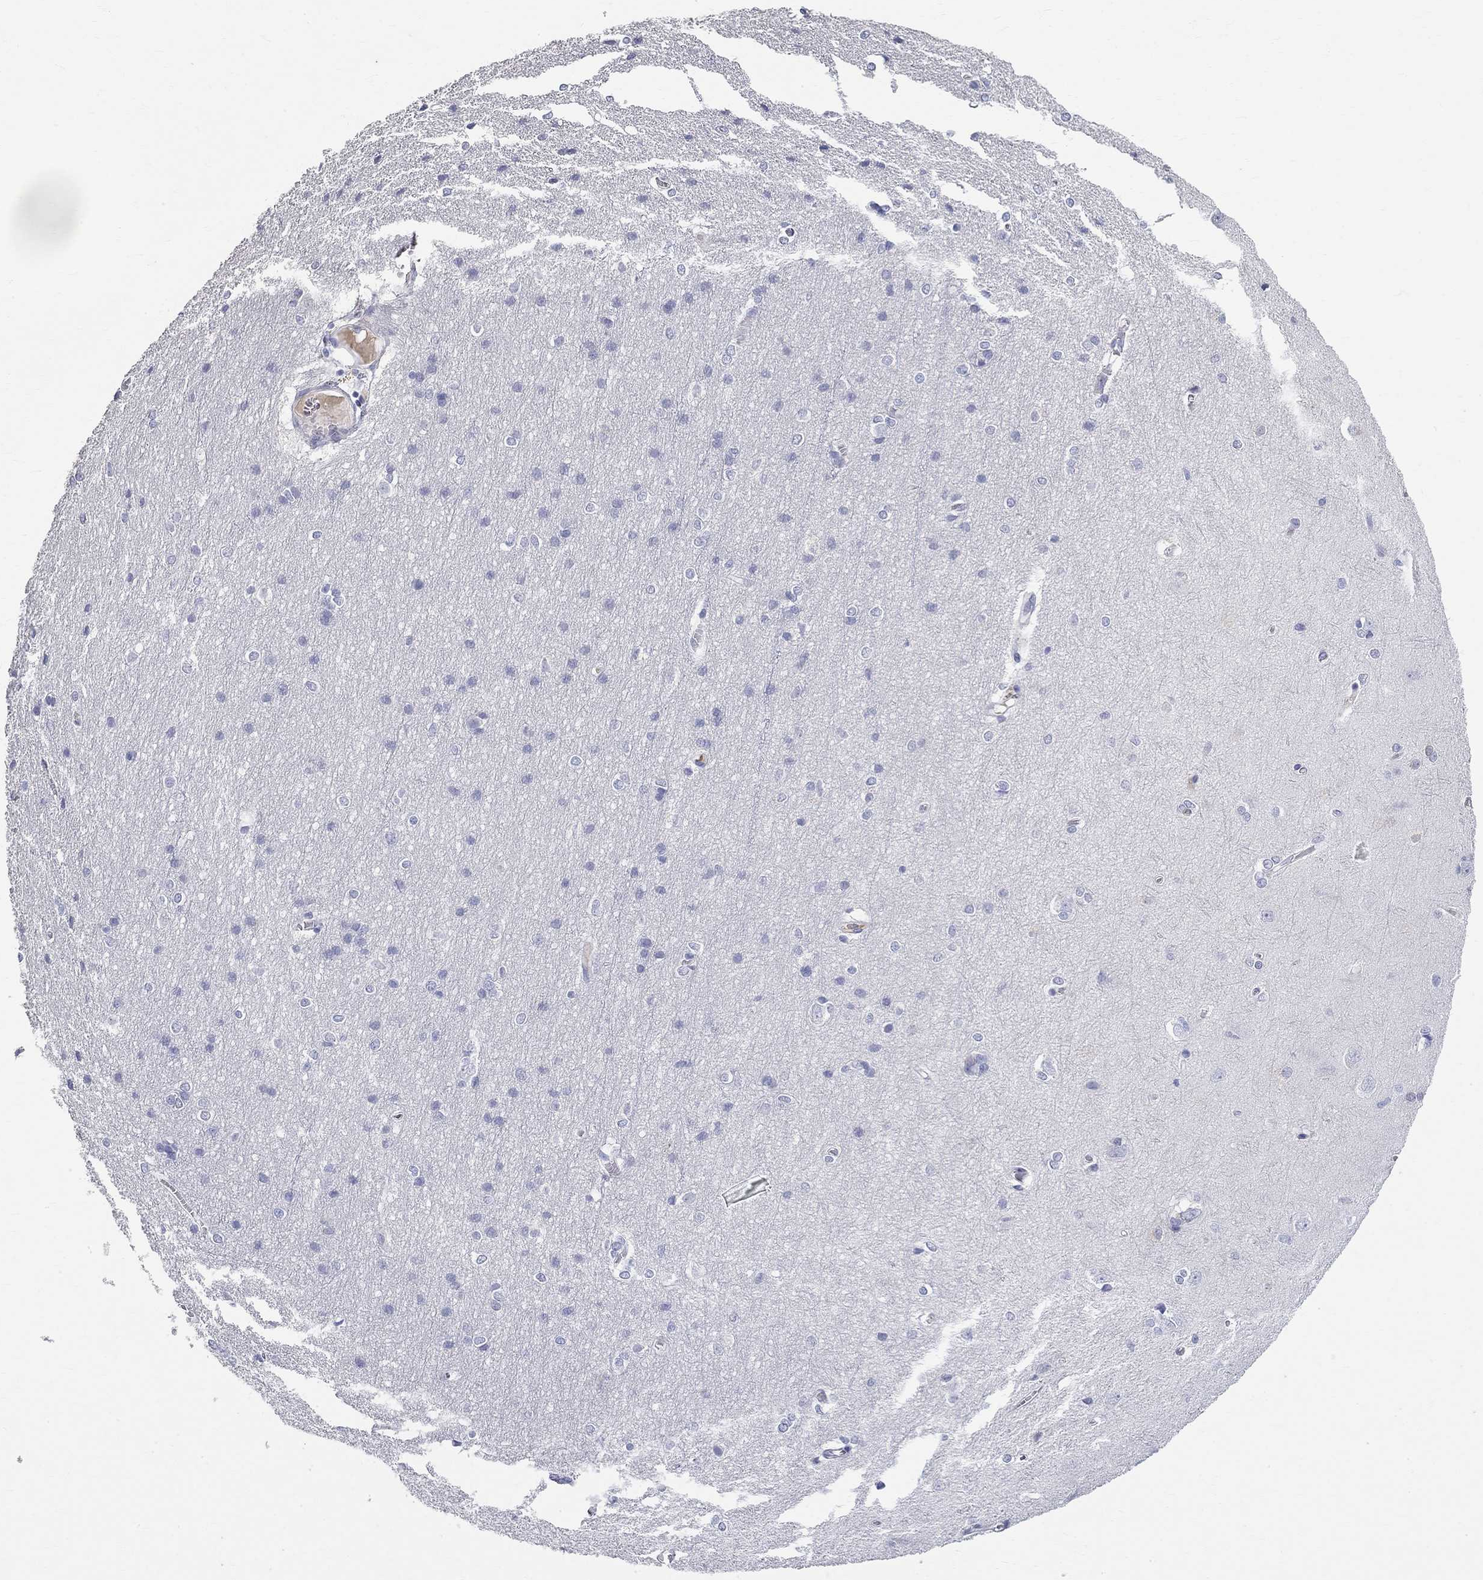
{"staining": {"intensity": "negative", "quantity": "none", "location": "none"}, "tissue": "cerebral cortex", "cell_type": "Endothelial cells", "image_type": "normal", "snomed": [{"axis": "morphology", "description": "Normal tissue, NOS"}, {"axis": "topography", "description": "Cerebral cortex"}], "caption": "Micrograph shows no protein positivity in endothelial cells of normal cerebral cortex. (Stains: DAB (3,3'-diaminobenzidine) immunohistochemistry with hematoxylin counter stain, Microscopy: brightfield microscopy at high magnification).", "gene": "PHOX2B", "patient": {"sex": "male", "age": 37}}